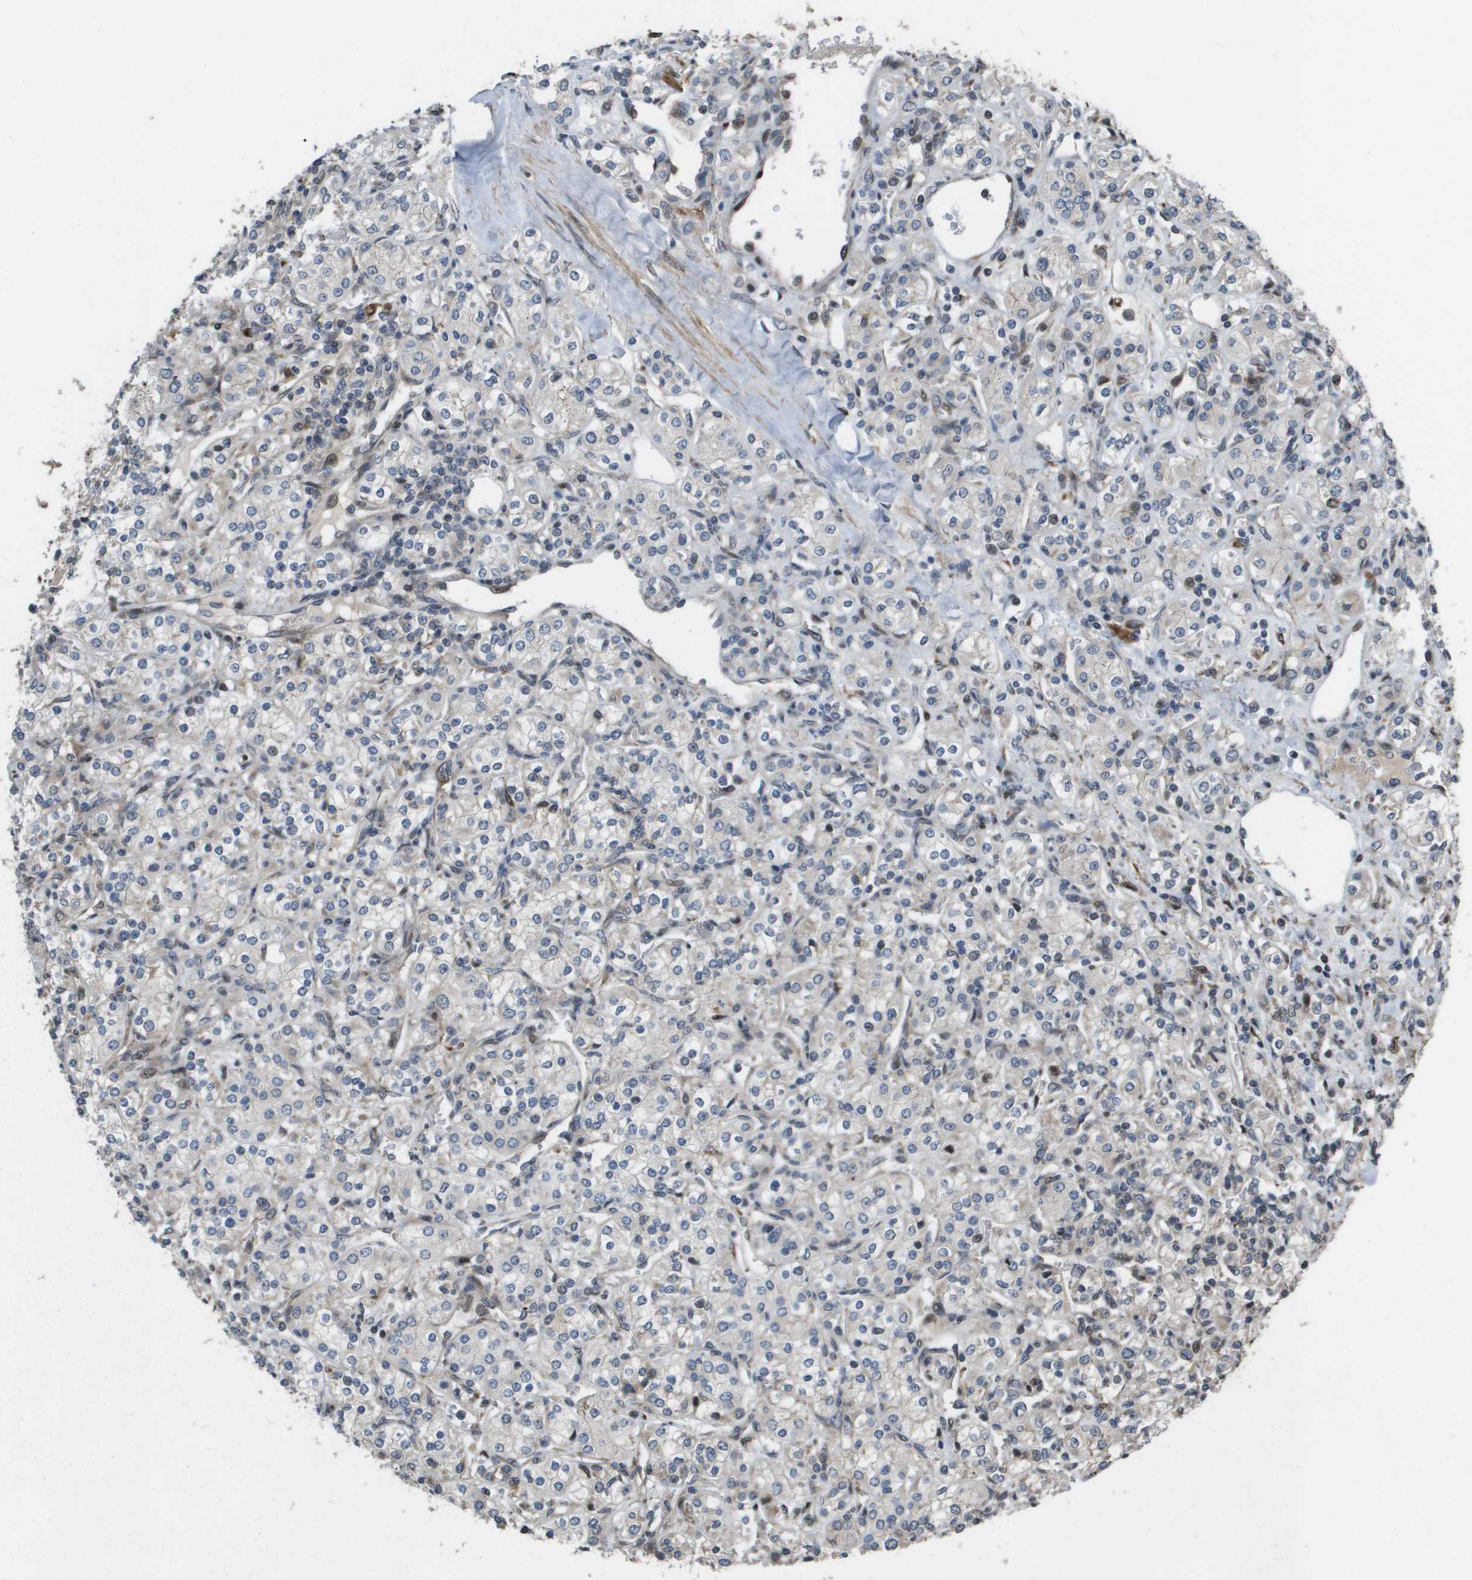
{"staining": {"intensity": "negative", "quantity": "none", "location": "none"}, "tissue": "renal cancer", "cell_type": "Tumor cells", "image_type": "cancer", "snomed": [{"axis": "morphology", "description": "Adenocarcinoma, NOS"}, {"axis": "topography", "description": "Kidney"}], "caption": "IHC photomicrograph of human adenocarcinoma (renal) stained for a protein (brown), which shows no staining in tumor cells. (Brightfield microscopy of DAB immunohistochemistry (IHC) at high magnification).", "gene": "AXIN2", "patient": {"sex": "male", "age": 77}}